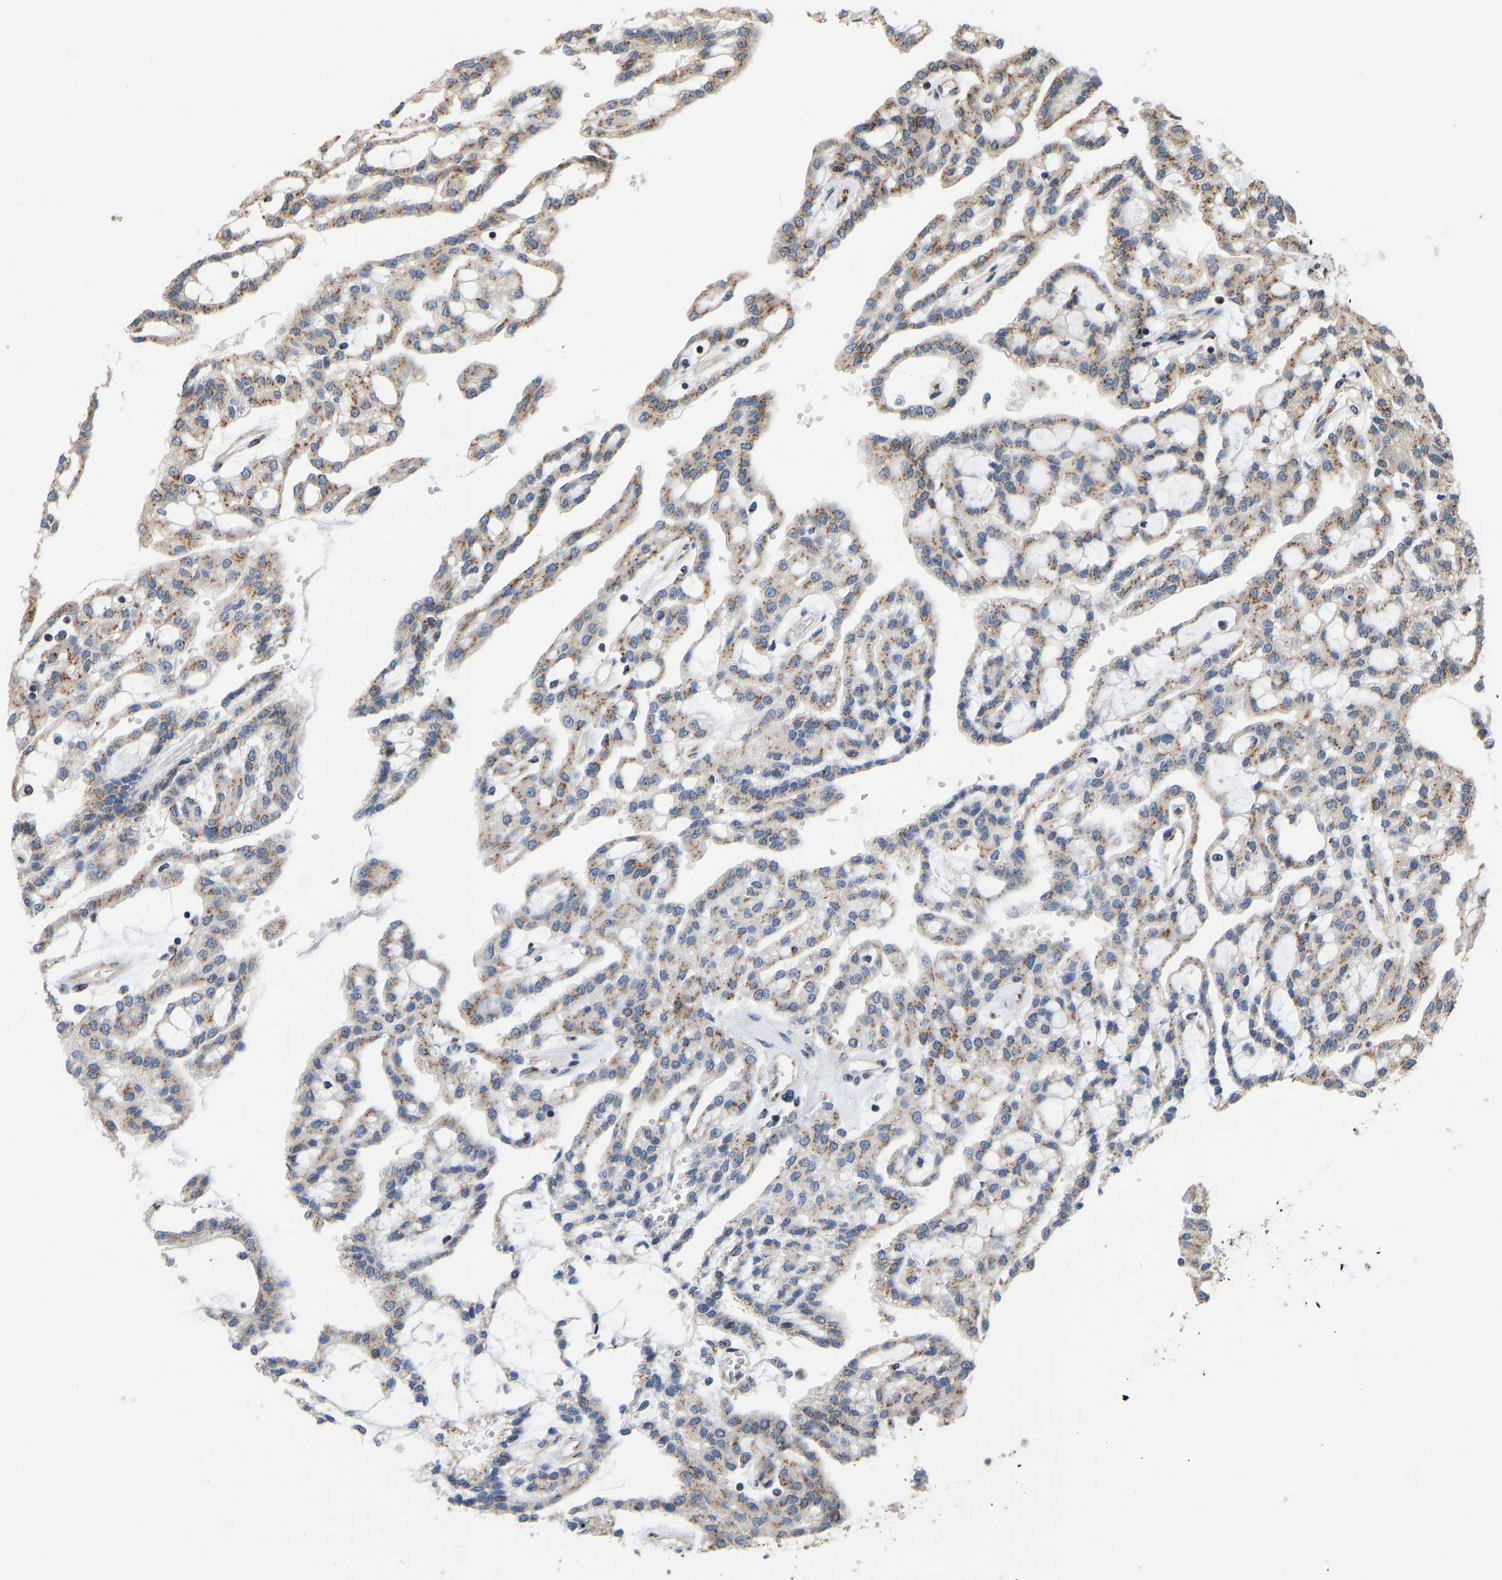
{"staining": {"intensity": "moderate", "quantity": ">75%", "location": "cytoplasmic/membranous"}, "tissue": "renal cancer", "cell_type": "Tumor cells", "image_type": "cancer", "snomed": [{"axis": "morphology", "description": "Adenocarcinoma, NOS"}, {"axis": "topography", "description": "Kidney"}], "caption": "Moderate cytoplasmic/membranous staining for a protein is appreciated in approximately >75% of tumor cells of renal cancer (adenocarcinoma) using immunohistochemistry.", "gene": "YIPF4", "patient": {"sex": "male", "age": 63}}